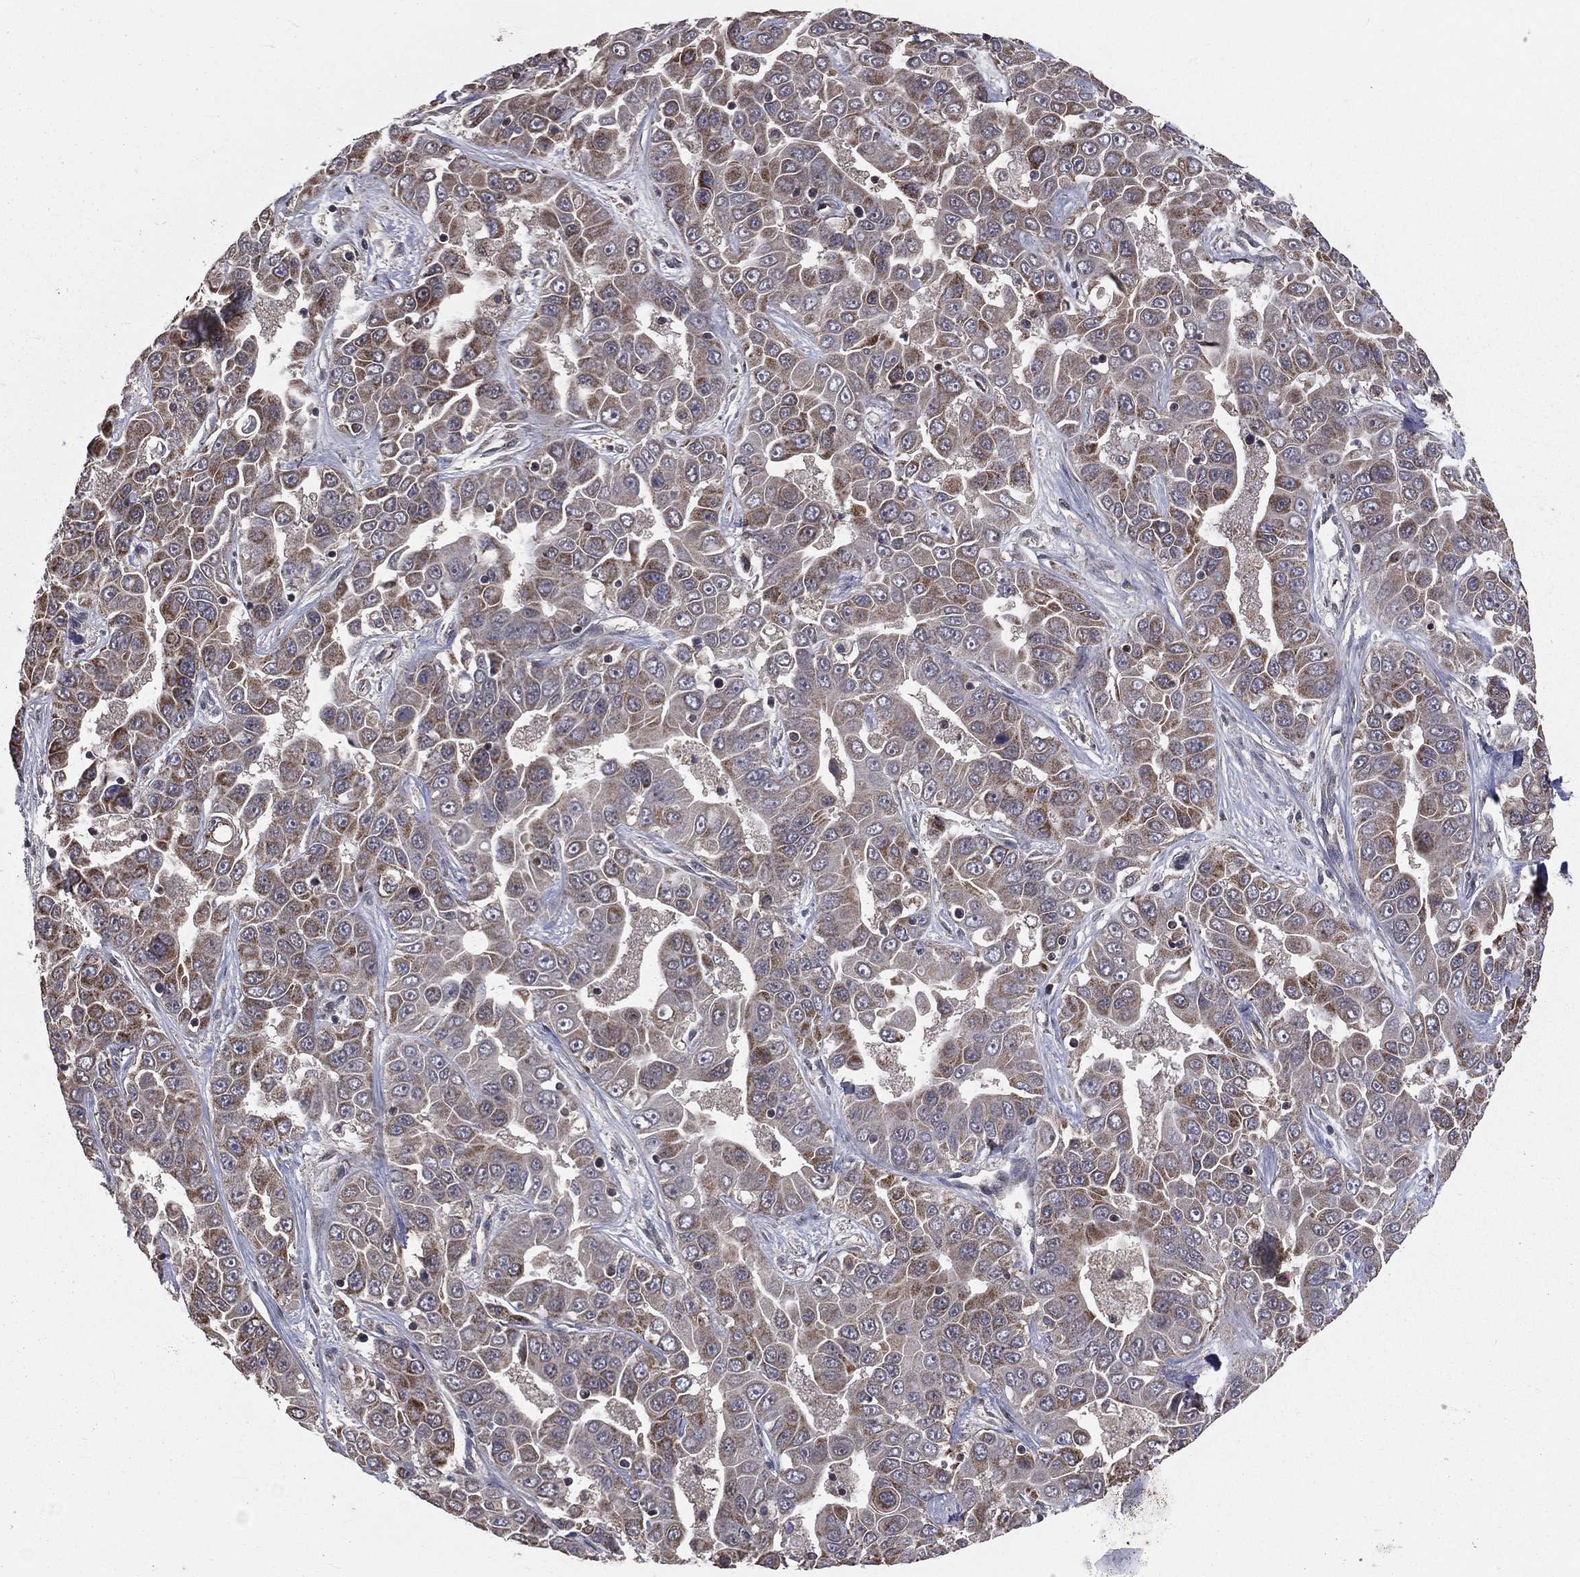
{"staining": {"intensity": "moderate", "quantity": "25%-75%", "location": "cytoplasmic/membranous"}, "tissue": "liver cancer", "cell_type": "Tumor cells", "image_type": "cancer", "snomed": [{"axis": "morphology", "description": "Cholangiocarcinoma"}, {"axis": "topography", "description": "Liver"}], "caption": "Immunohistochemistry photomicrograph of liver cholangiocarcinoma stained for a protein (brown), which shows medium levels of moderate cytoplasmic/membranous positivity in about 25%-75% of tumor cells.", "gene": "MRPL46", "patient": {"sex": "female", "age": 52}}